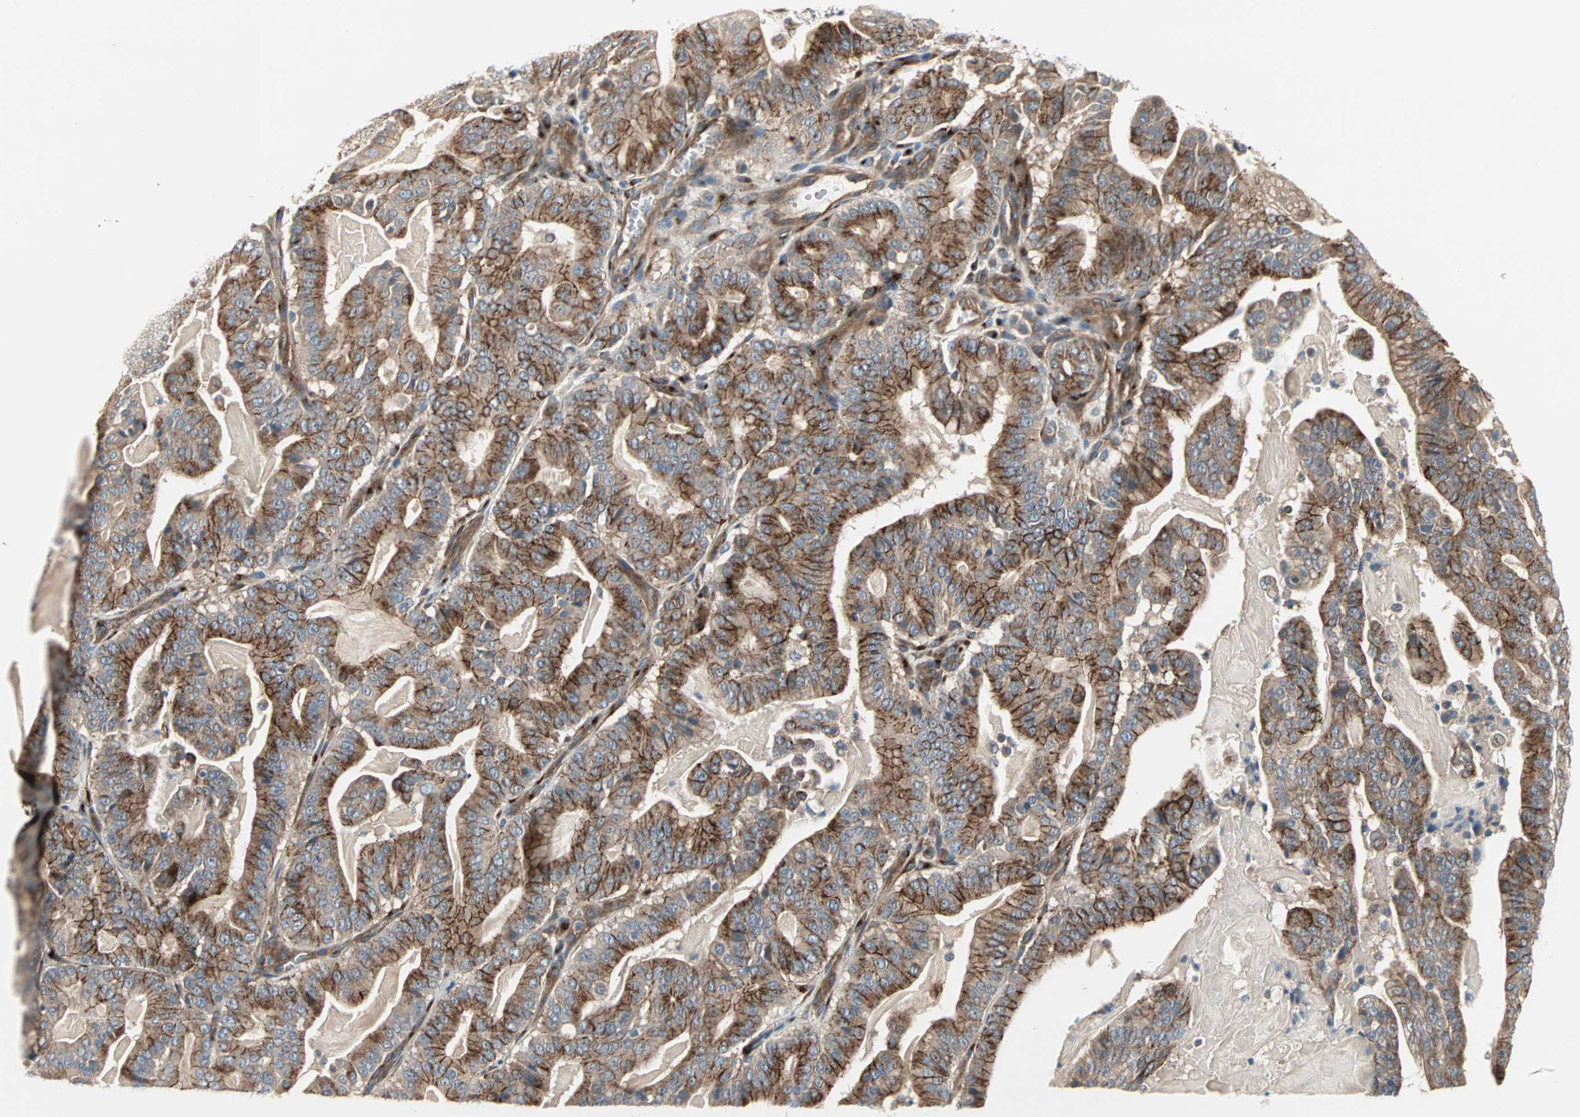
{"staining": {"intensity": "strong", "quantity": ">75%", "location": "cytoplasmic/membranous"}, "tissue": "pancreatic cancer", "cell_type": "Tumor cells", "image_type": "cancer", "snomed": [{"axis": "morphology", "description": "Adenocarcinoma, NOS"}, {"axis": "topography", "description": "Pancreas"}], "caption": "Strong cytoplasmic/membranous expression for a protein is present in approximately >75% of tumor cells of pancreatic cancer (adenocarcinoma) using immunohistochemistry.", "gene": "PDE8A", "patient": {"sex": "male", "age": 63}}